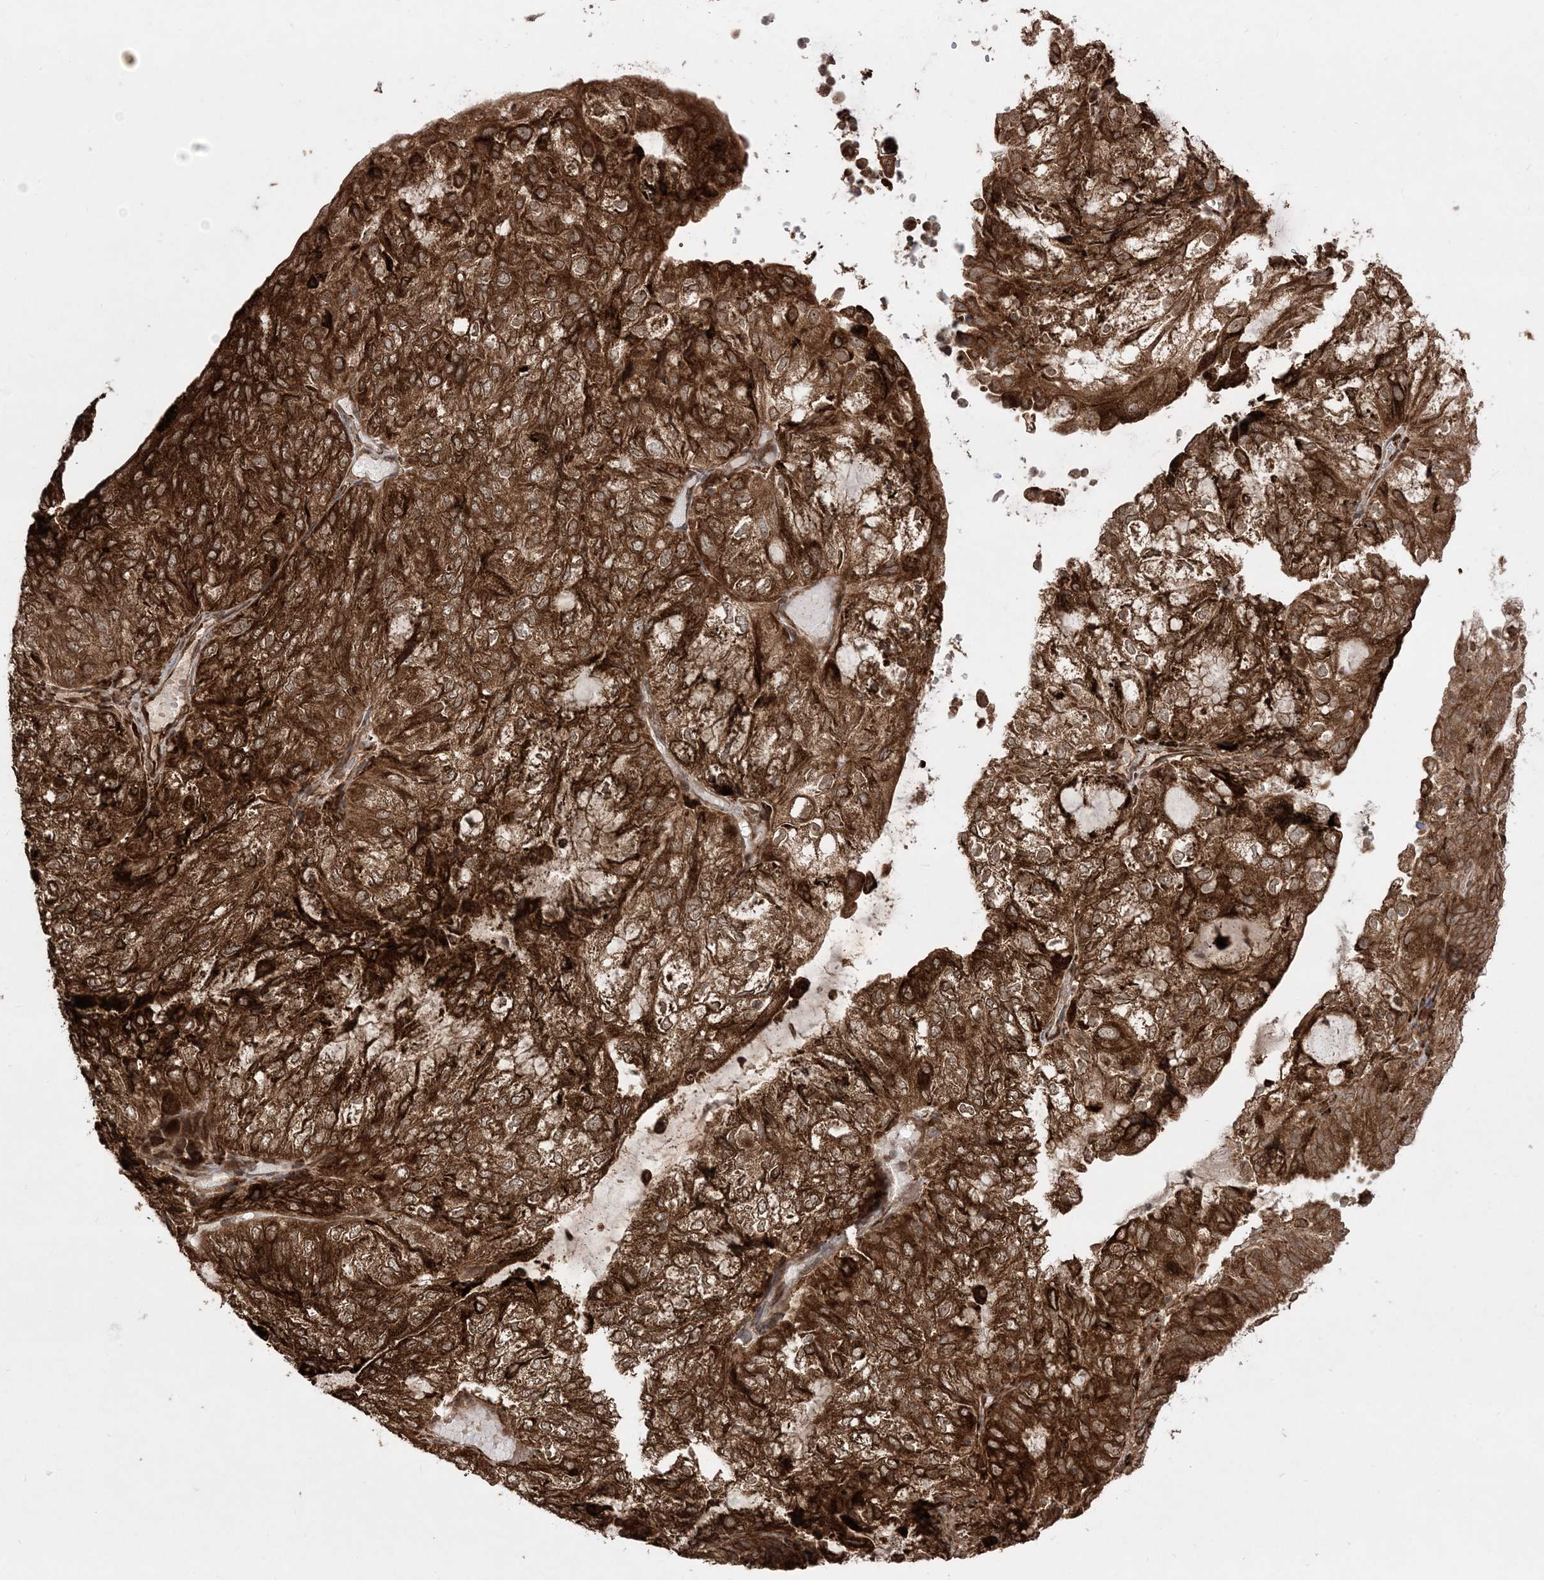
{"staining": {"intensity": "strong", "quantity": ">75%", "location": "cytoplasmic/membranous,nuclear"}, "tissue": "endometrial cancer", "cell_type": "Tumor cells", "image_type": "cancer", "snomed": [{"axis": "morphology", "description": "Adenocarcinoma, NOS"}, {"axis": "topography", "description": "Endometrium"}], "caption": "About >75% of tumor cells in human adenocarcinoma (endometrial) display strong cytoplasmic/membranous and nuclear protein staining as visualized by brown immunohistochemical staining.", "gene": "EPC2", "patient": {"sex": "female", "age": 81}}